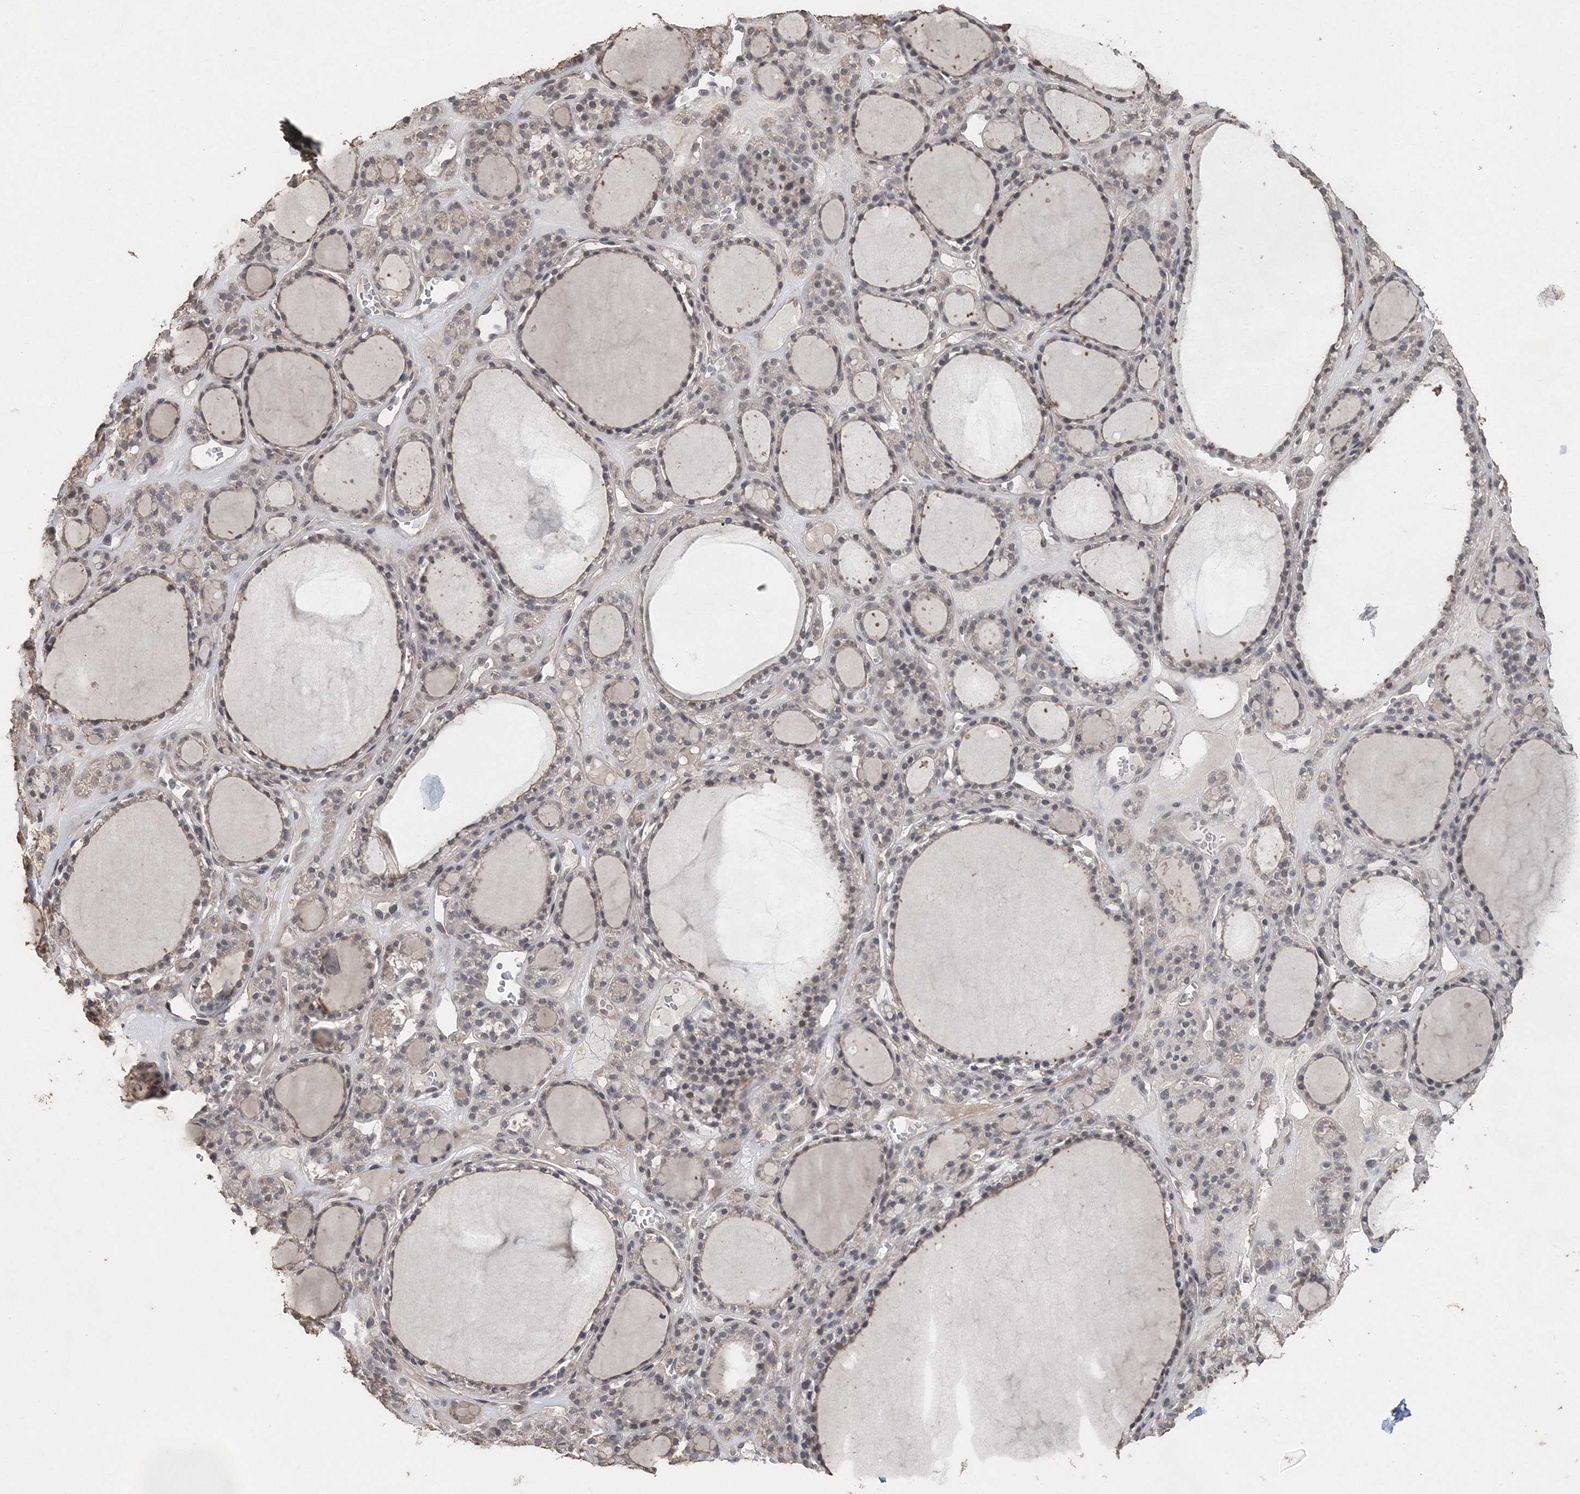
{"staining": {"intensity": "weak", "quantity": "25%-75%", "location": "cytoplasmic/membranous"}, "tissue": "thyroid gland", "cell_type": "Glandular cells", "image_type": "normal", "snomed": [{"axis": "morphology", "description": "Normal tissue, NOS"}, {"axis": "topography", "description": "Thyroid gland"}], "caption": "Immunohistochemical staining of benign thyroid gland displays low levels of weak cytoplasmic/membranous positivity in approximately 25%-75% of glandular cells. (DAB IHC, brown staining for protein, blue staining for nuclei).", "gene": "UIMC1", "patient": {"sex": "female", "age": 28}}